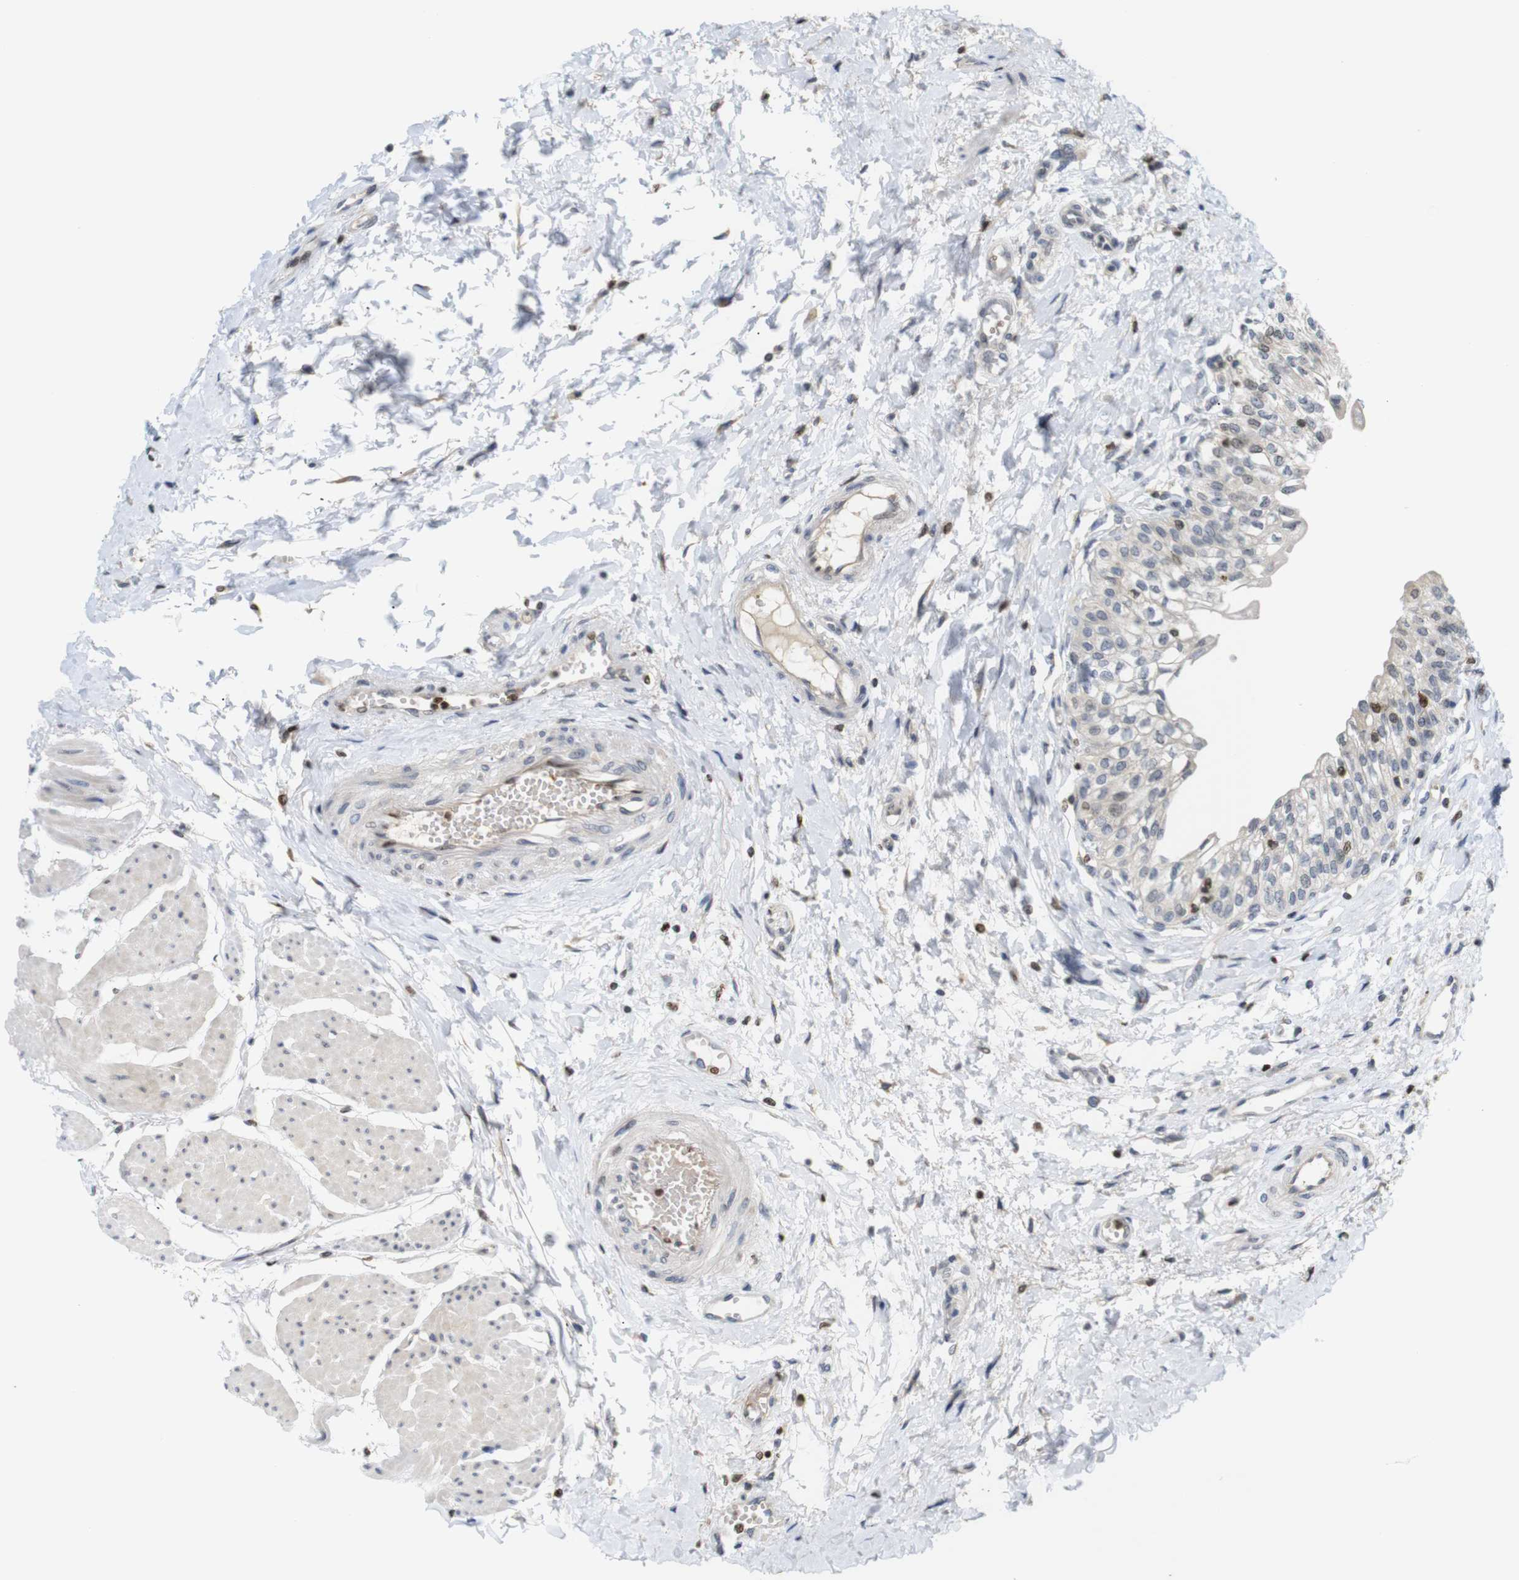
{"staining": {"intensity": "moderate", "quantity": "<25%", "location": "cytoplasmic/membranous,nuclear"}, "tissue": "urinary bladder", "cell_type": "Urothelial cells", "image_type": "normal", "snomed": [{"axis": "morphology", "description": "Normal tissue, NOS"}, {"axis": "topography", "description": "Urinary bladder"}], "caption": "Moderate cytoplasmic/membranous,nuclear staining for a protein is seen in approximately <25% of urothelial cells of unremarkable urinary bladder using IHC.", "gene": "MBD1", "patient": {"sex": "male", "age": 55}}